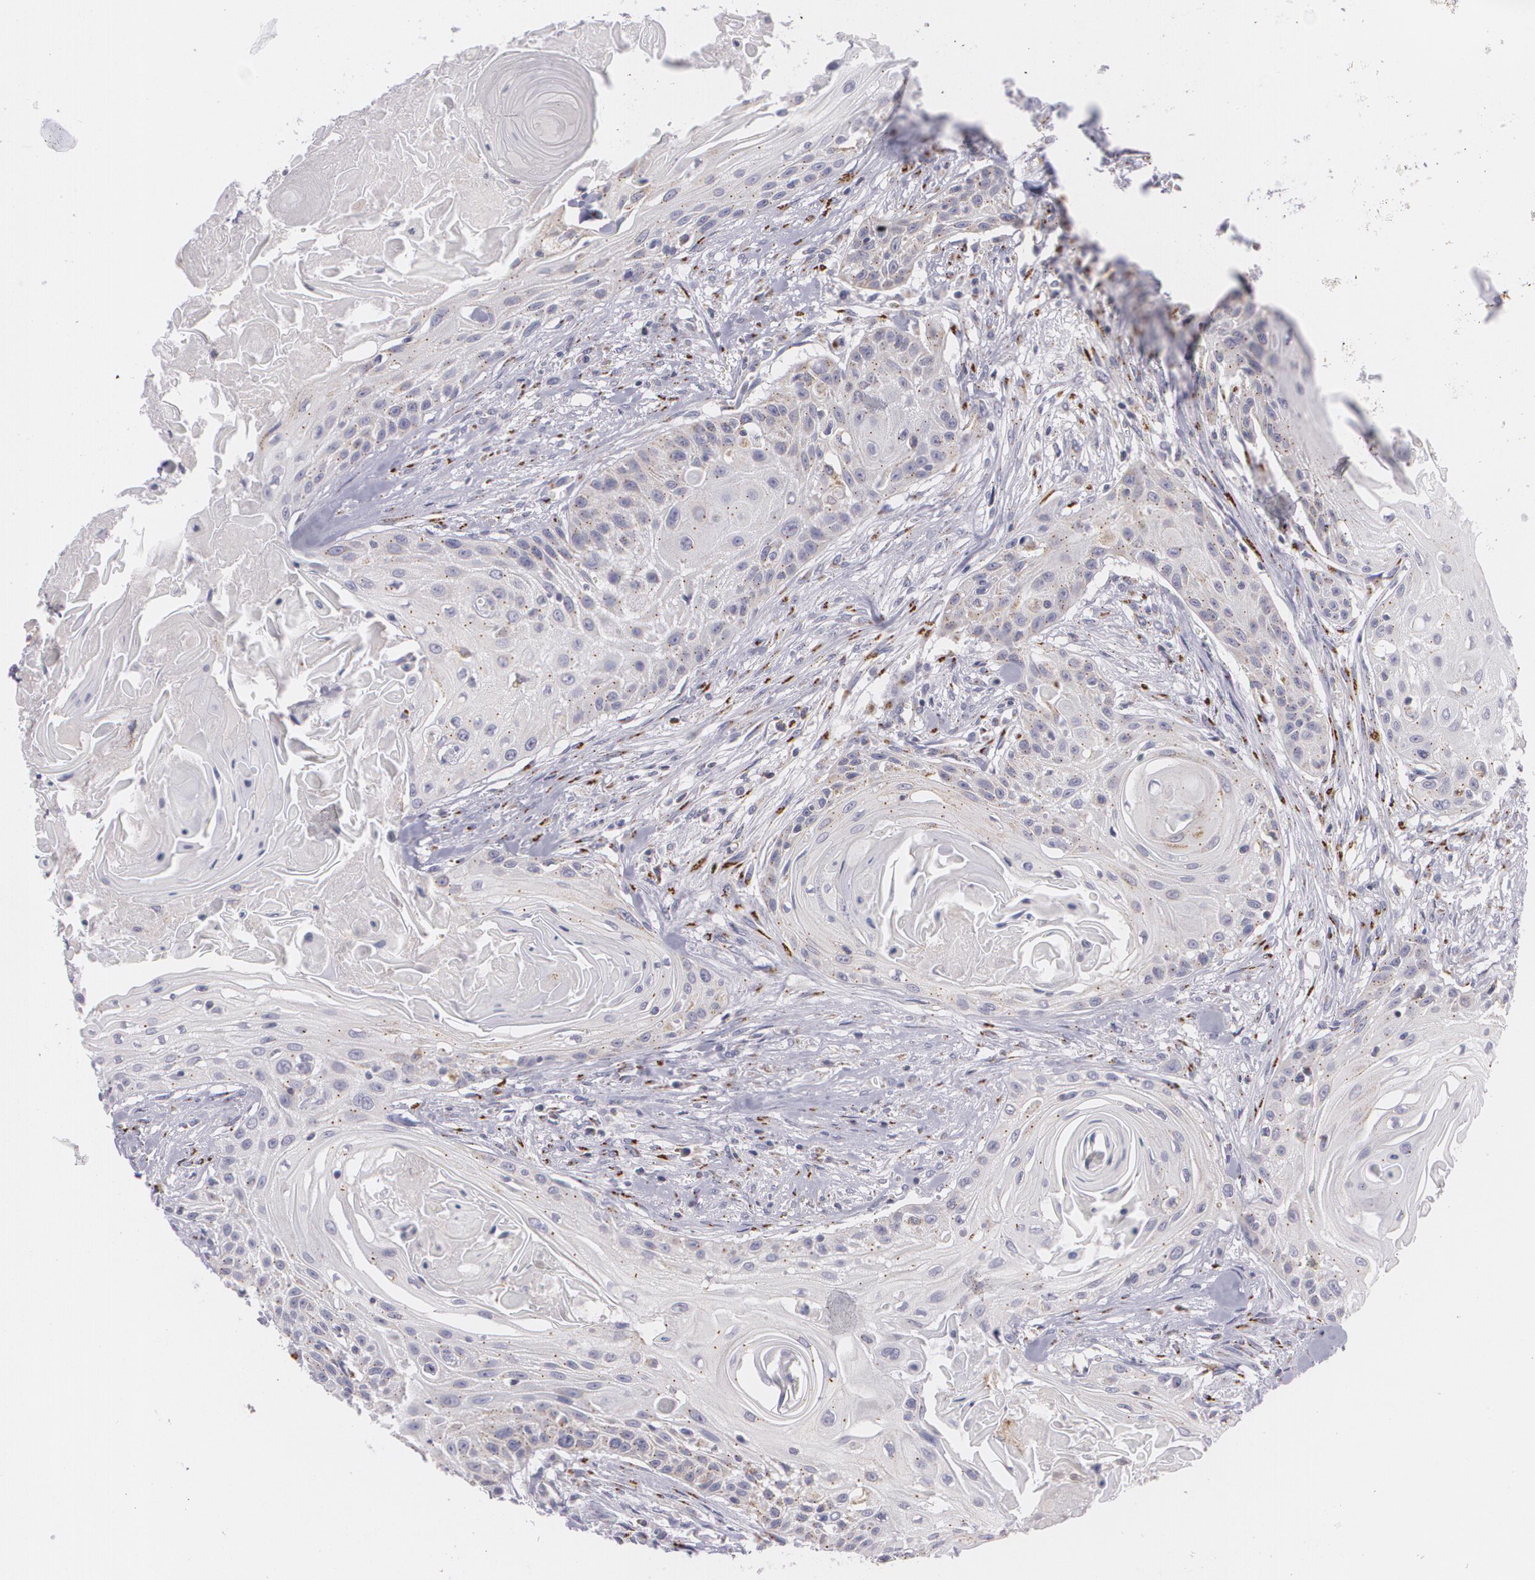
{"staining": {"intensity": "negative", "quantity": "none", "location": "none"}, "tissue": "head and neck cancer", "cell_type": "Tumor cells", "image_type": "cancer", "snomed": [{"axis": "morphology", "description": "Squamous cell carcinoma, NOS"}, {"axis": "morphology", "description": "Squamous cell carcinoma, metastatic, NOS"}, {"axis": "topography", "description": "Lymph node"}, {"axis": "topography", "description": "Salivary gland"}, {"axis": "topography", "description": "Head-Neck"}], "caption": "An immunohistochemistry image of head and neck cancer is shown. There is no staining in tumor cells of head and neck cancer.", "gene": "CILK1", "patient": {"sex": "female", "age": 74}}